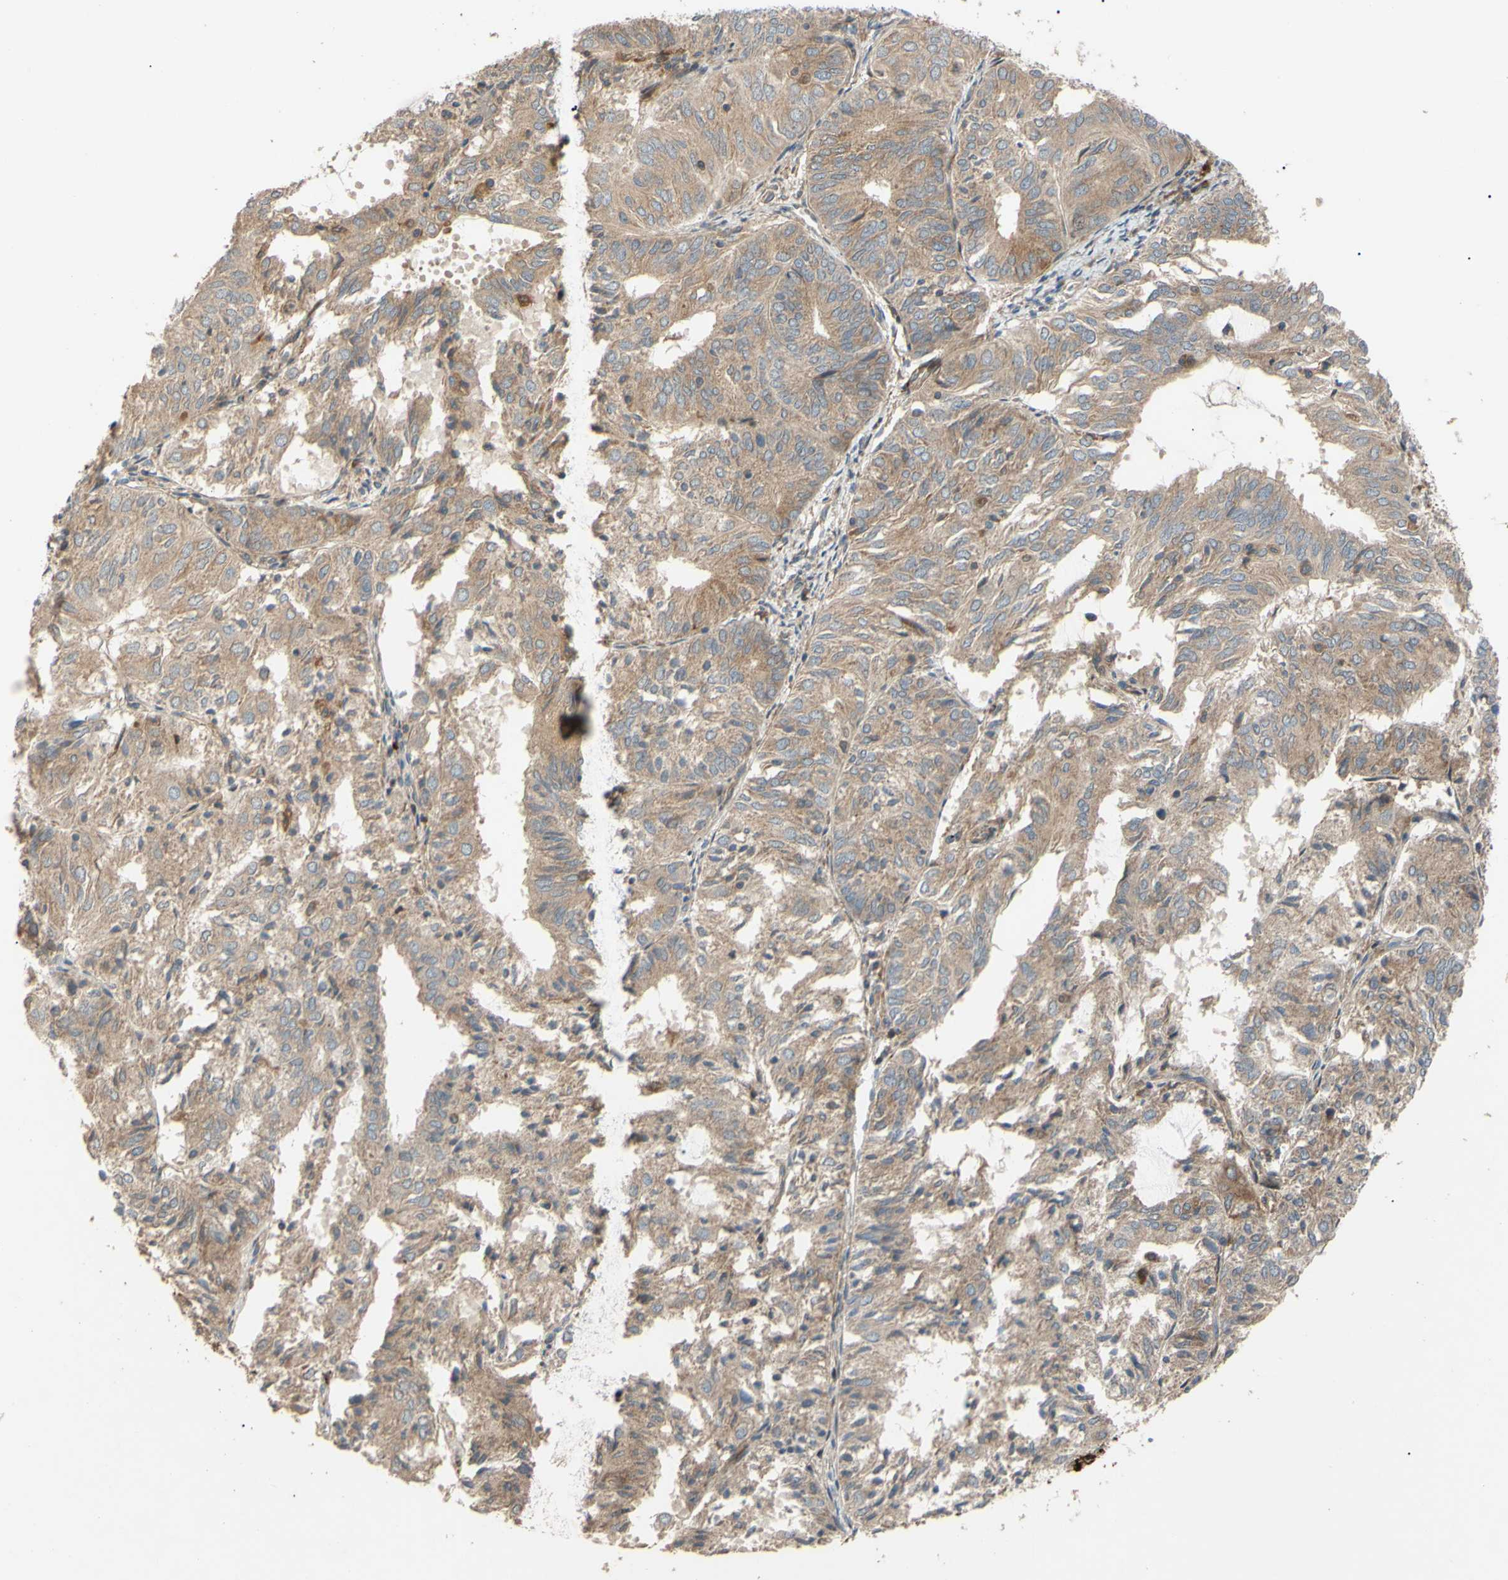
{"staining": {"intensity": "weak", "quantity": ">75%", "location": "cytoplasmic/membranous"}, "tissue": "endometrial cancer", "cell_type": "Tumor cells", "image_type": "cancer", "snomed": [{"axis": "morphology", "description": "Adenocarcinoma, NOS"}, {"axis": "topography", "description": "Uterus"}], "caption": "The image displays a brown stain indicating the presence of a protein in the cytoplasmic/membranous of tumor cells in endometrial adenocarcinoma. The staining was performed using DAB, with brown indicating positive protein expression. Nuclei are stained blue with hematoxylin.", "gene": "SPTLC1", "patient": {"sex": "female", "age": 60}}